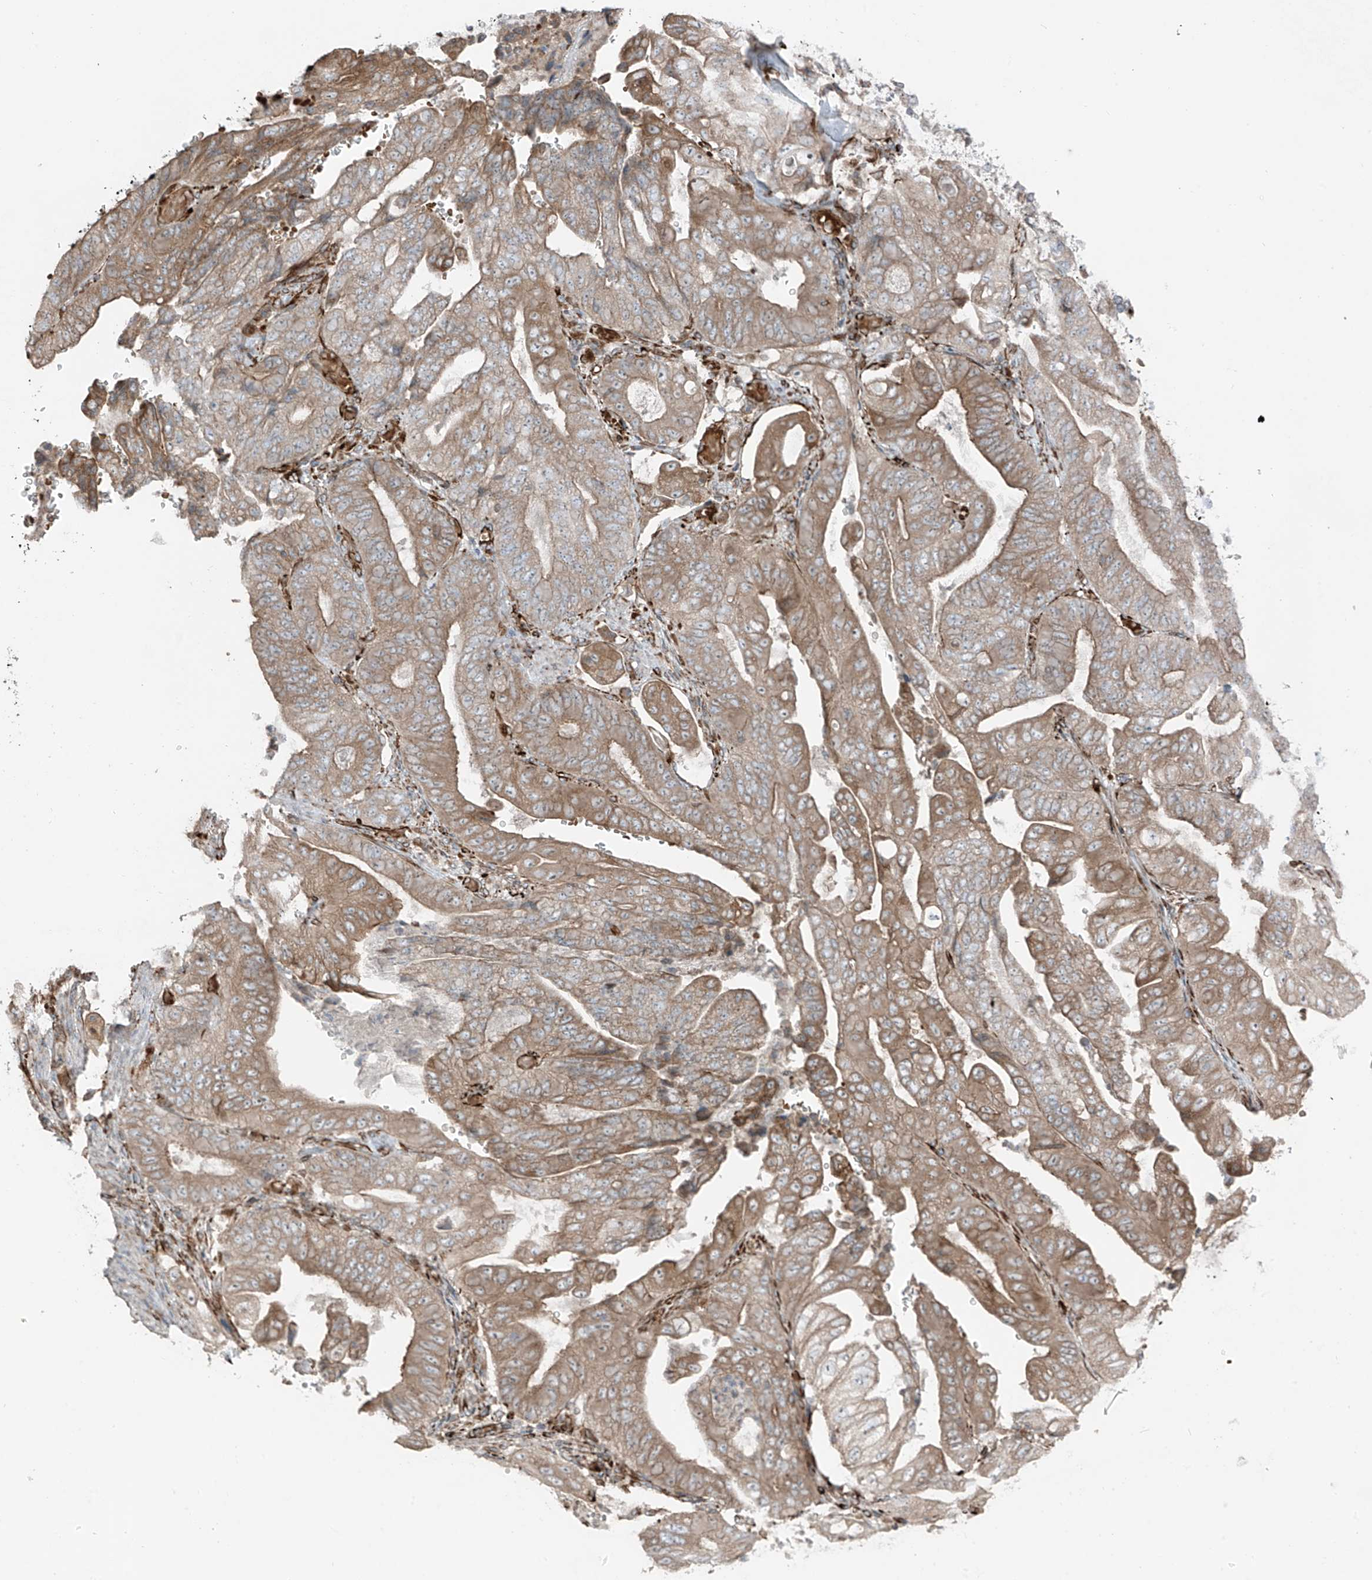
{"staining": {"intensity": "moderate", "quantity": ">75%", "location": "cytoplasmic/membranous"}, "tissue": "stomach cancer", "cell_type": "Tumor cells", "image_type": "cancer", "snomed": [{"axis": "morphology", "description": "Adenocarcinoma, NOS"}, {"axis": "topography", "description": "Stomach"}], "caption": "About >75% of tumor cells in stomach adenocarcinoma reveal moderate cytoplasmic/membranous protein staining as visualized by brown immunohistochemical staining.", "gene": "ERLEC1", "patient": {"sex": "female", "age": 73}}